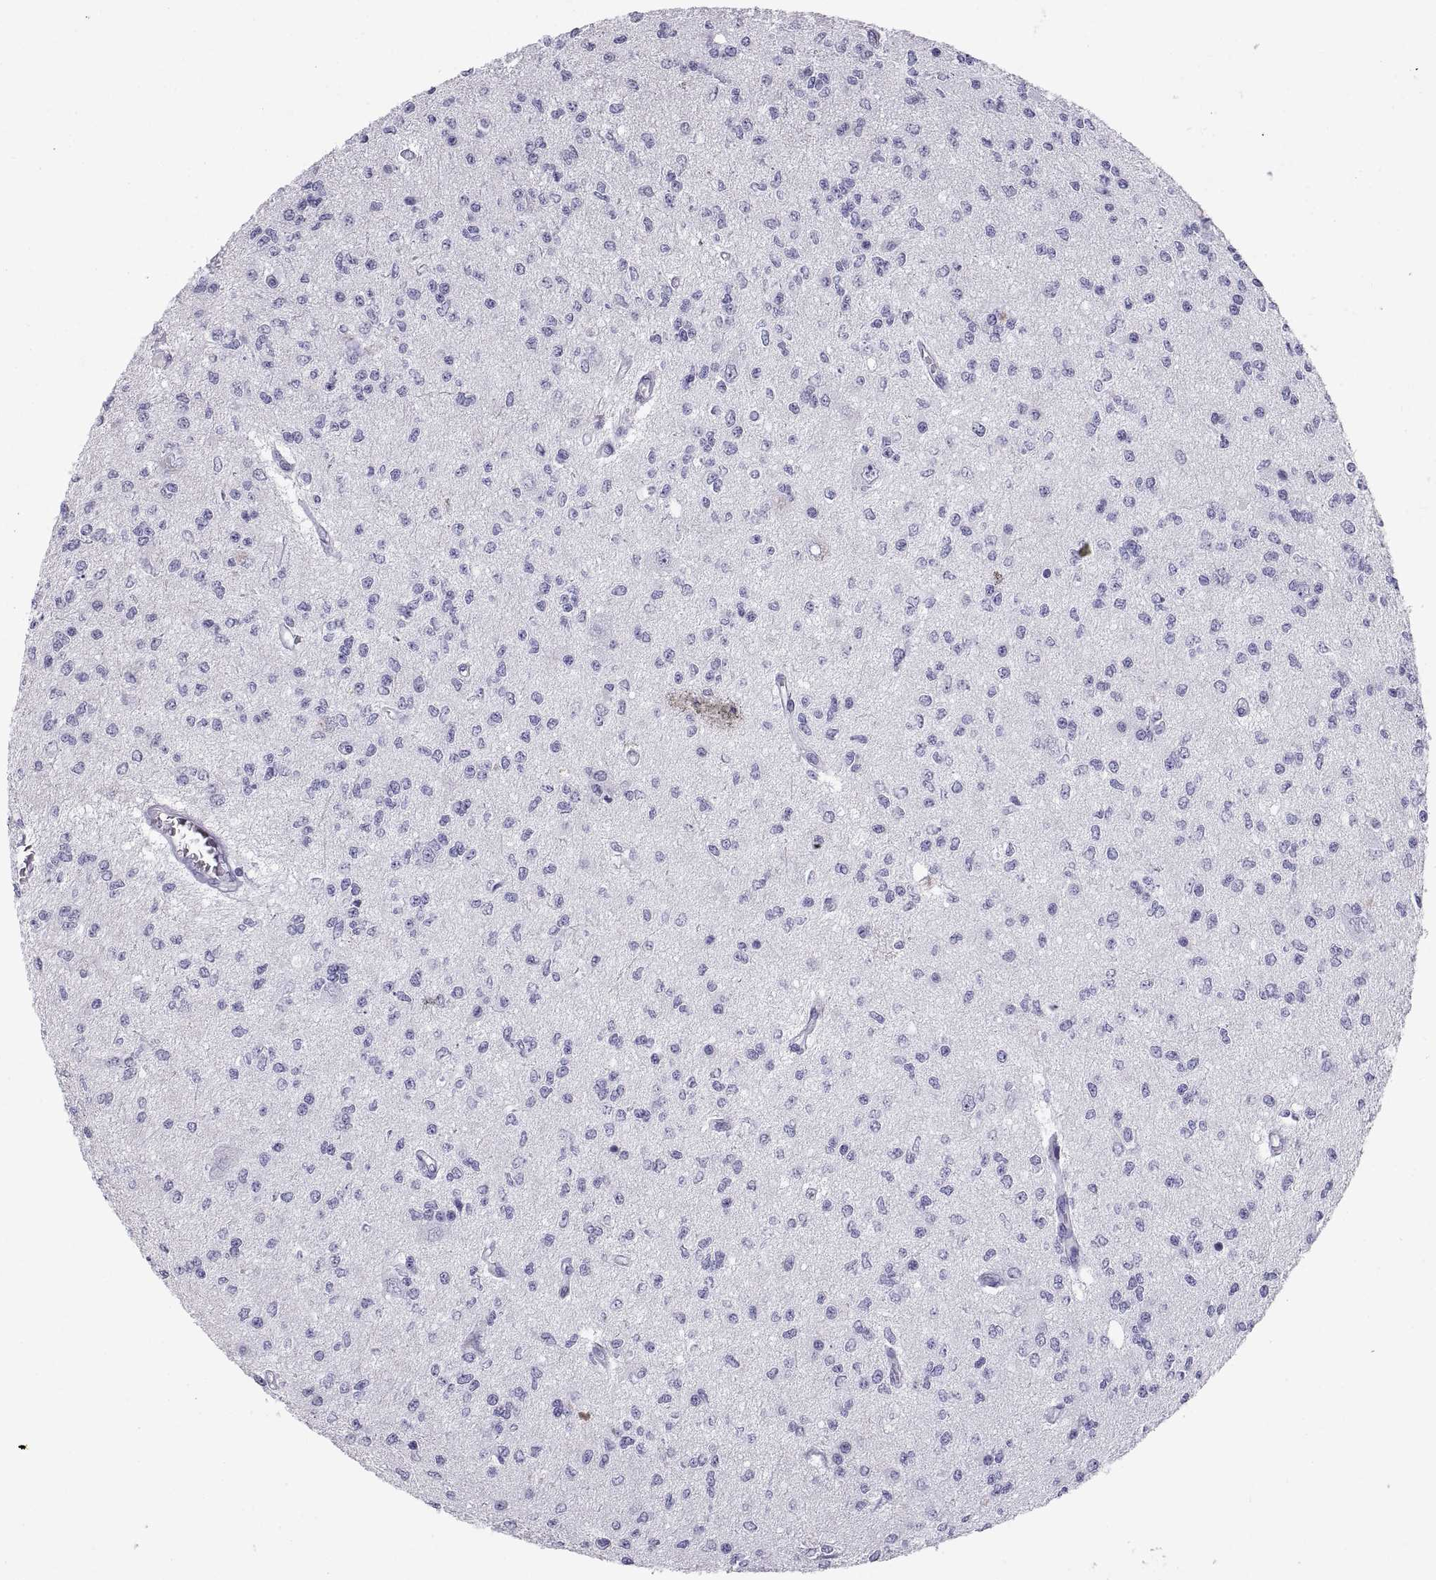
{"staining": {"intensity": "negative", "quantity": "none", "location": "none"}, "tissue": "glioma", "cell_type": "Tumor cells", "image_type": "cancer", "snomed": [{"axis": "morphology", "description": "Glioma, malignant, Low grade"}, {"axis": "topography", "description": "Brain"}], "caption": "A high-resolution micrograph shows immunohistochemistry (IHC) staining of glioma, which exhibits no significant expression in tumor cells.", "gene": "CT47A10", "patient": {"sex": "male", "age": 67}}